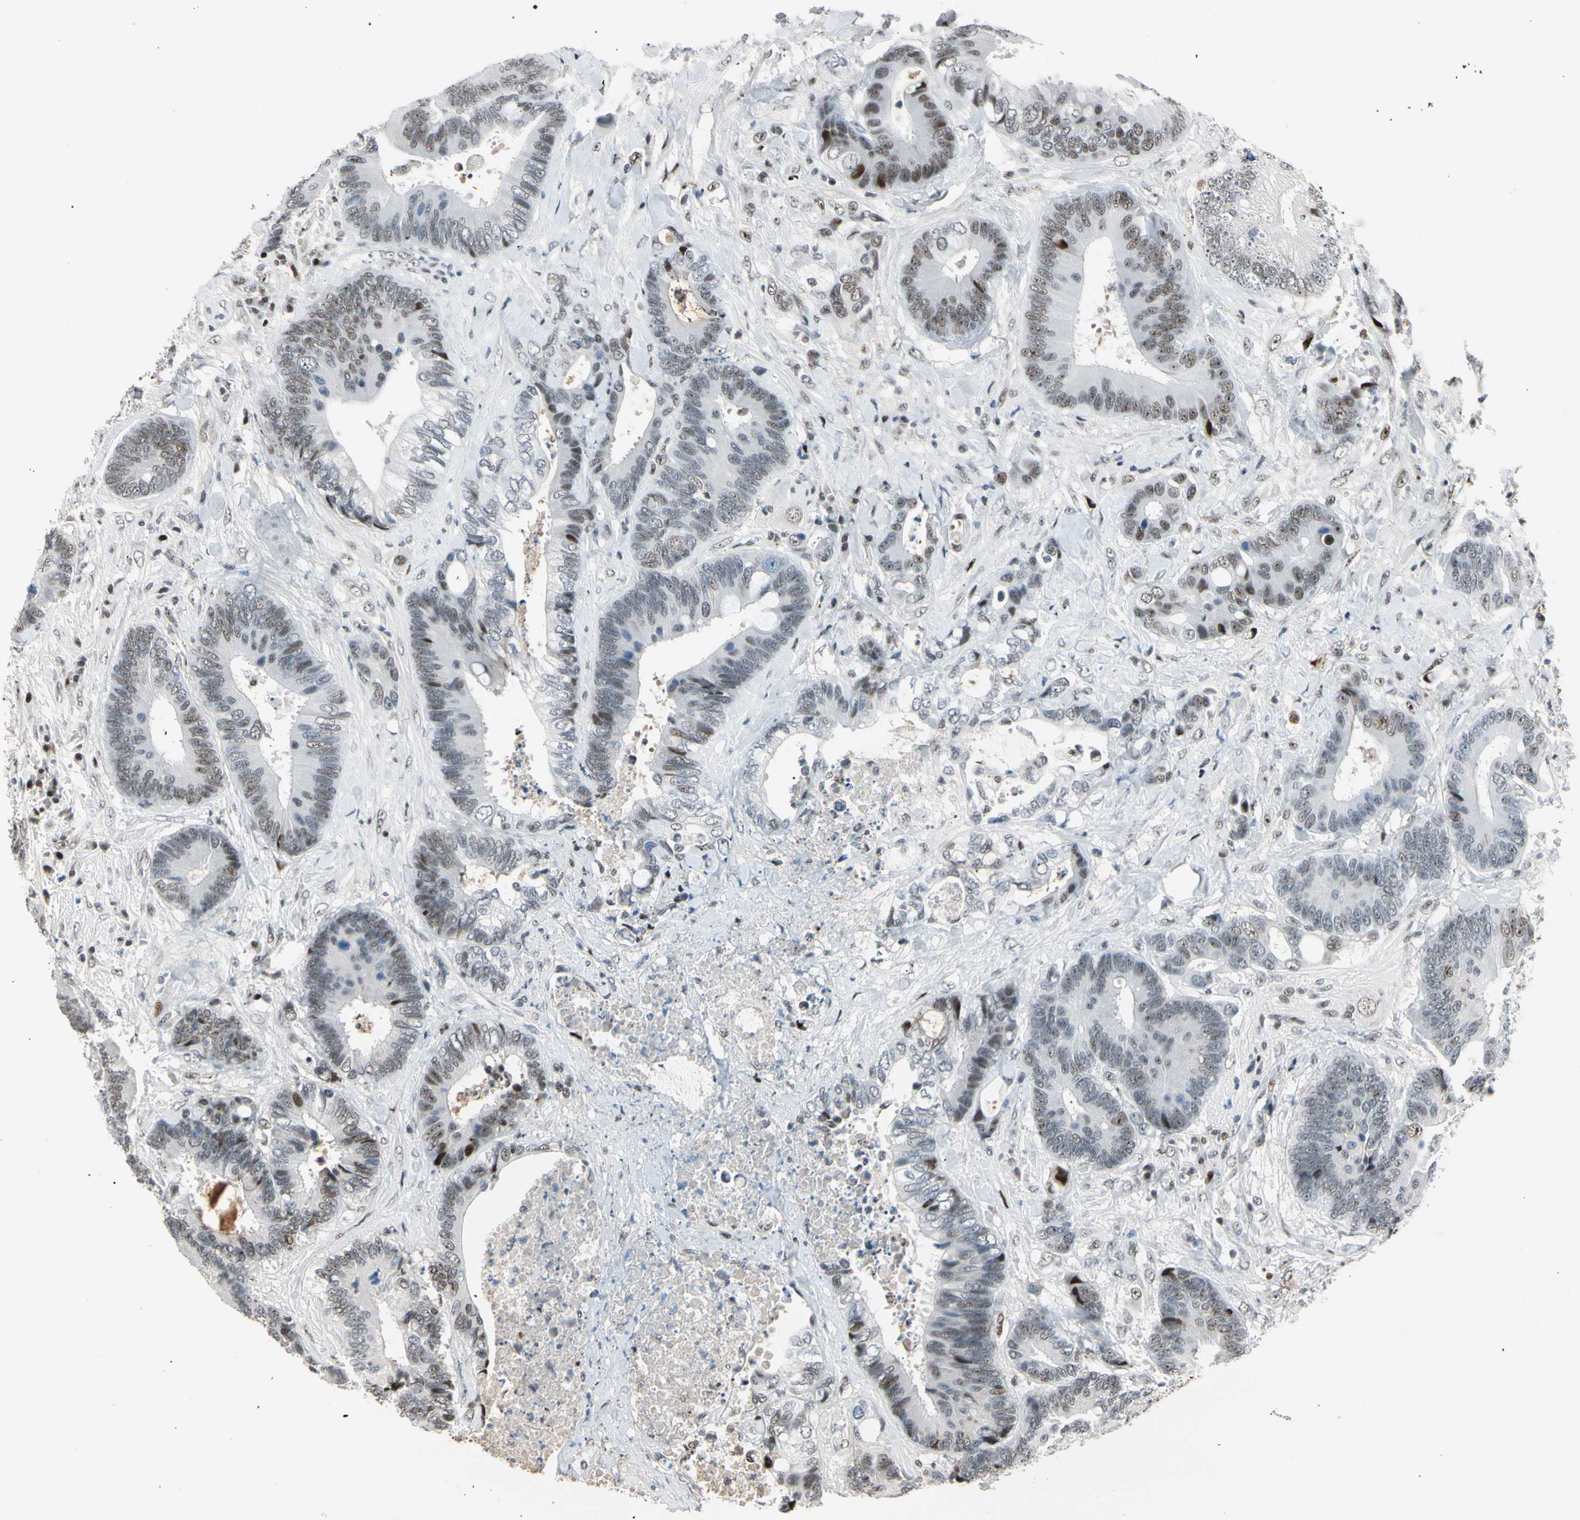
{"staining": {"intensity": "weak", "quantity": "25%-75%", "location": "nuclear"}, "tissue": "colorectal cancer", "cell_type": "Tumor cells", "image_type": "cancer", "snomed": [{"axis": "morphology", "description": "Adenocarcinoma, NOS"}, {"axis": "topography", "description": "Rectum"}], "caption": "This photomicrograph reveals adenocarcinoma (colorectal) stained with immunohistochemistry (IHC) to label a protein in brown. The nuclear of tumor cells show weak positivity for the protein. Nuclei are counter-stained blue.", "gene": "FOXO3", "patient": {"sex": "male", "age": 55}}